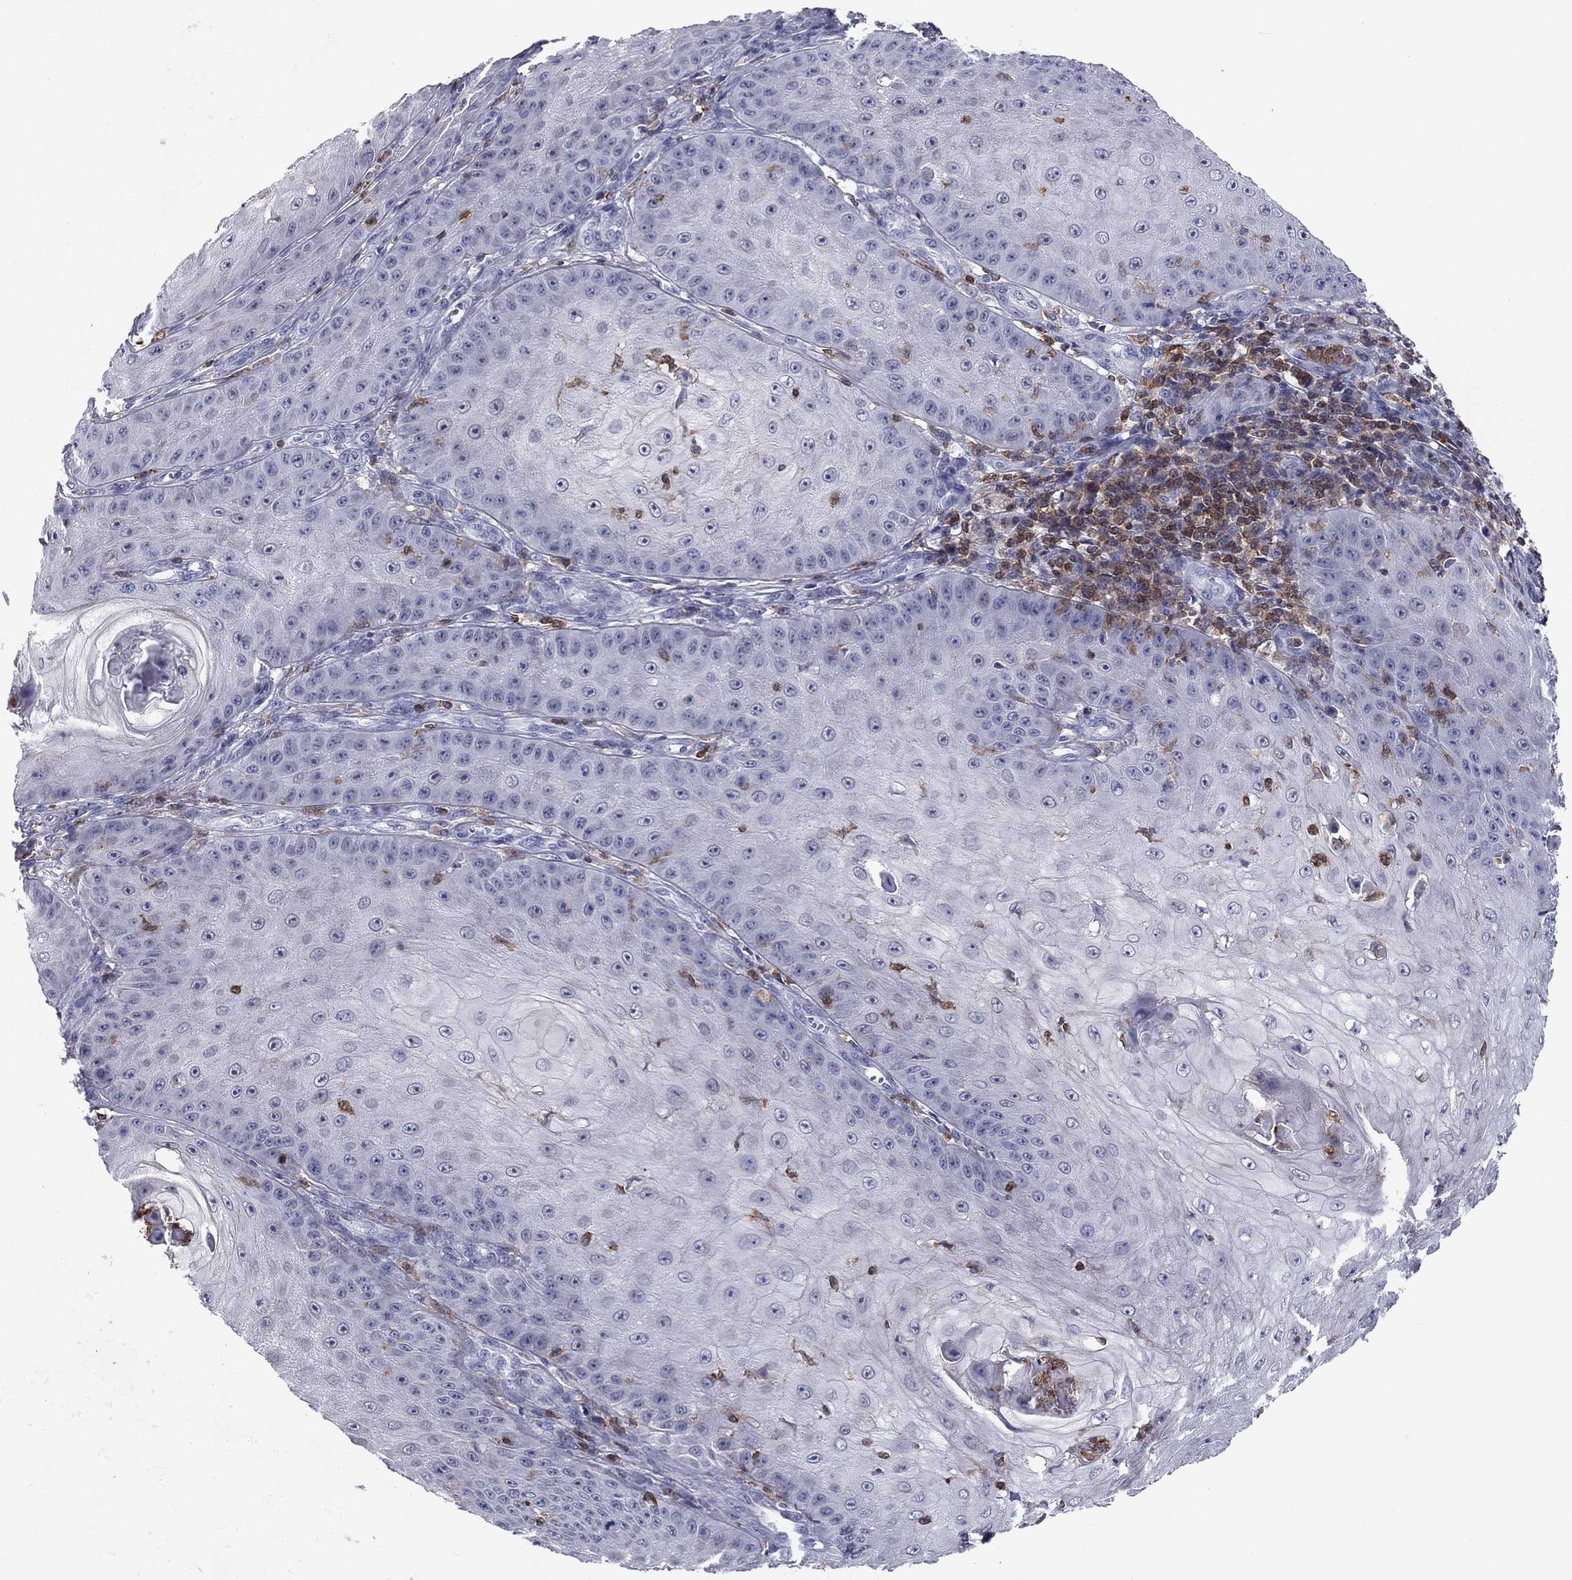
{"staining": {"intensity": "negative", "quantity": "none", "location": "none"}, "tissue": "skin cancer", "cell_type": "Tumor cells", "image_type": "cancer", "snomed": [{"axis": "morphology", "description": "Squamous cell carcinoma, NOS"}, {"axis": "topography", "description": "Skin"}], "caption": "DAB (3,3'-diaminobenzidine) immunohistochemical staining of skin squamous cell carcinoma displays no significant positivity in tumor cells.", "gene": "ARHGAP27", "patient": {"sex": "male", "age": 70}}